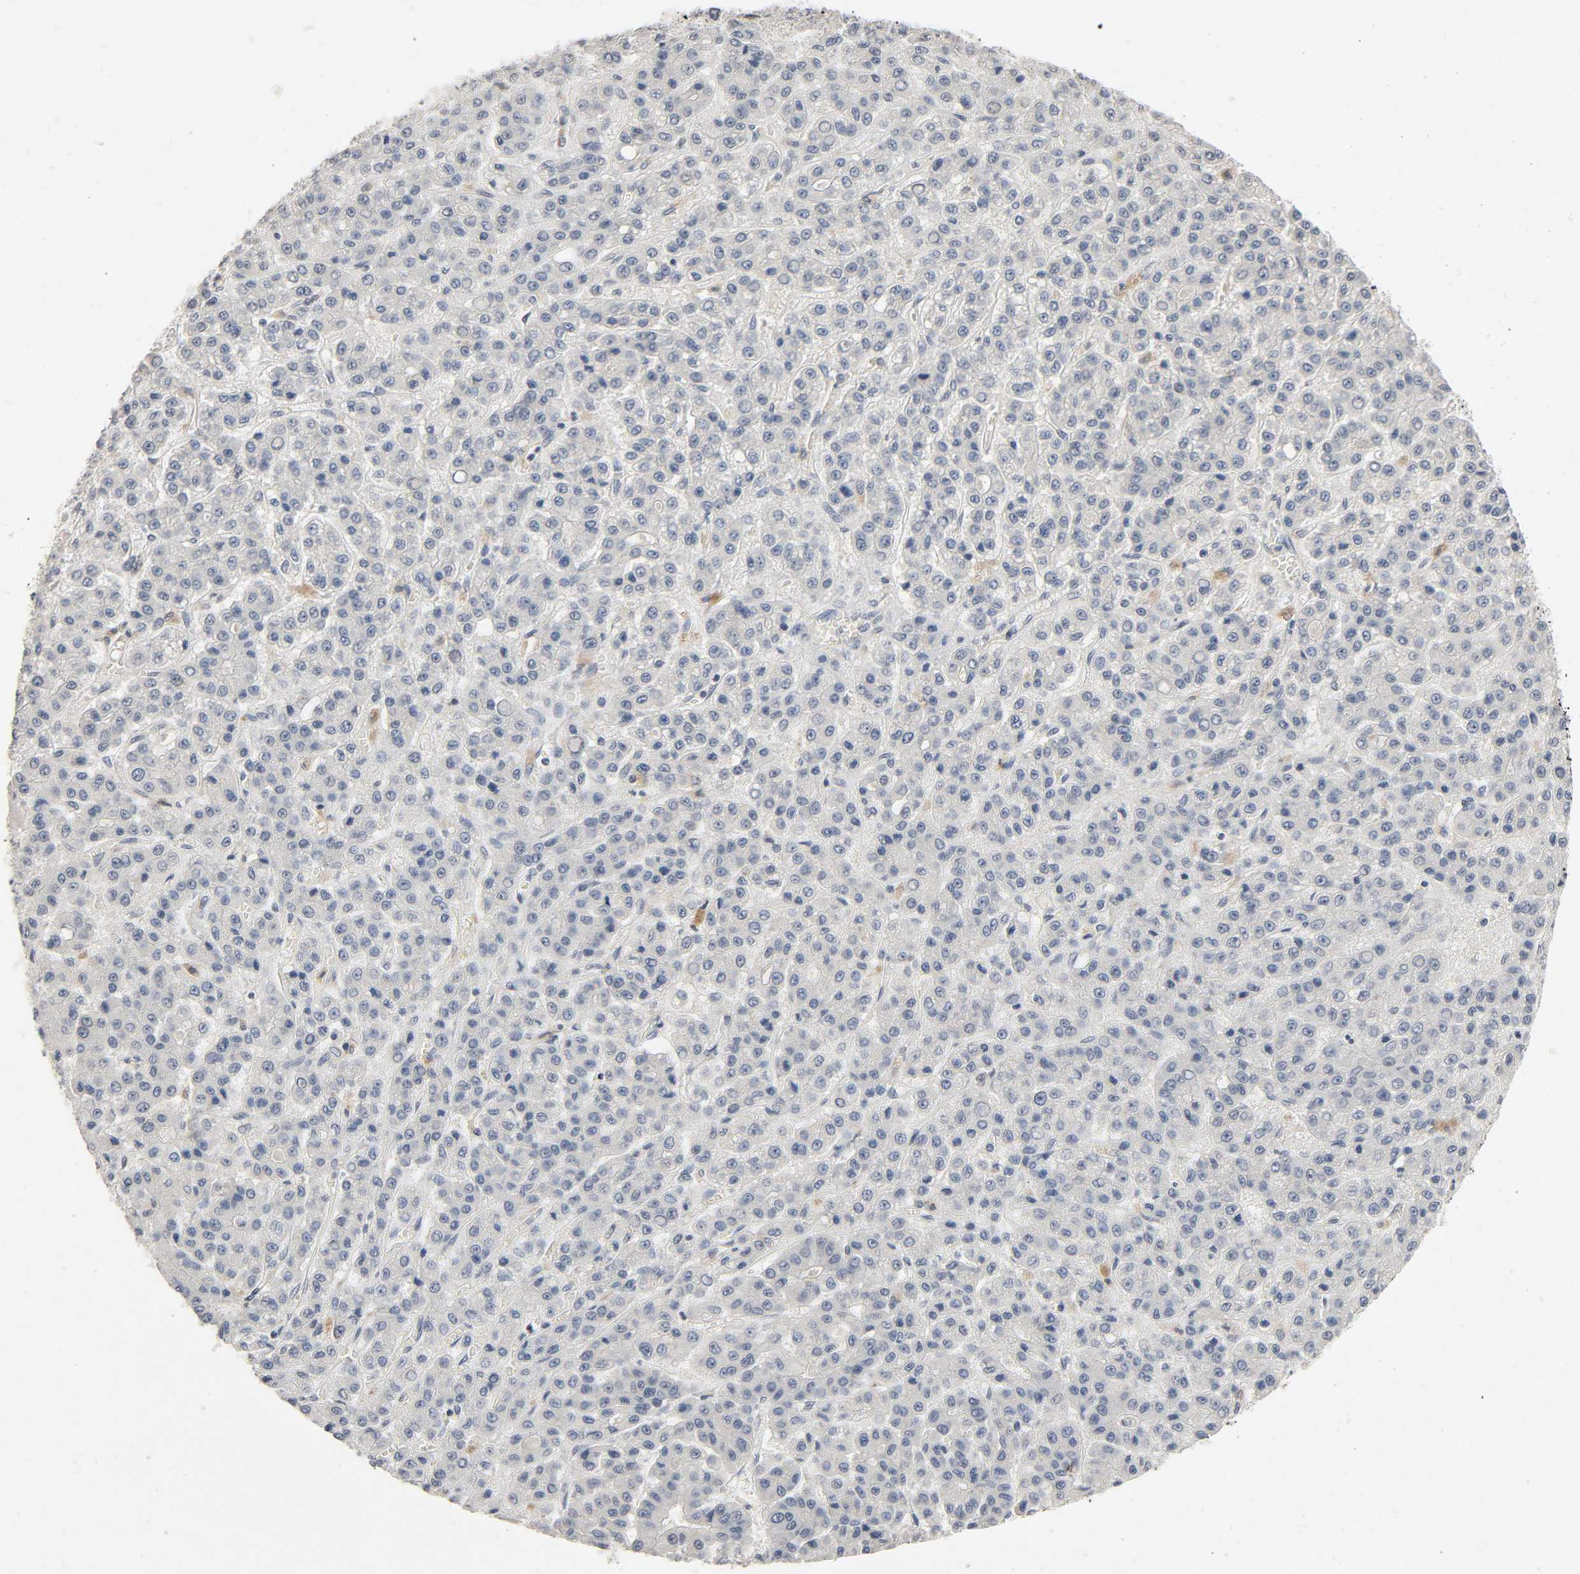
{"staining": {"intensity": "negative", "quantity": "none", "location": "none"}, "tissue": "liver cancer", "cell_type": "Tumor cells", "image_type": "cancer", "snomed": [{"axis": "morphology", "description": "Carcinoma, Hepatocellular, NOS"}, {"axis": "topography", "description": "Liver"}], "caption": "Tumor cells are negative for brown protein staining in liver cancer. (Brightfield microscopy of DAB (3,3'-diaminobenzidine) immunohistochemistry at high magnification).", "gene": "MAPKAPK5", "patient": {"sex": "male", "age": 70}}